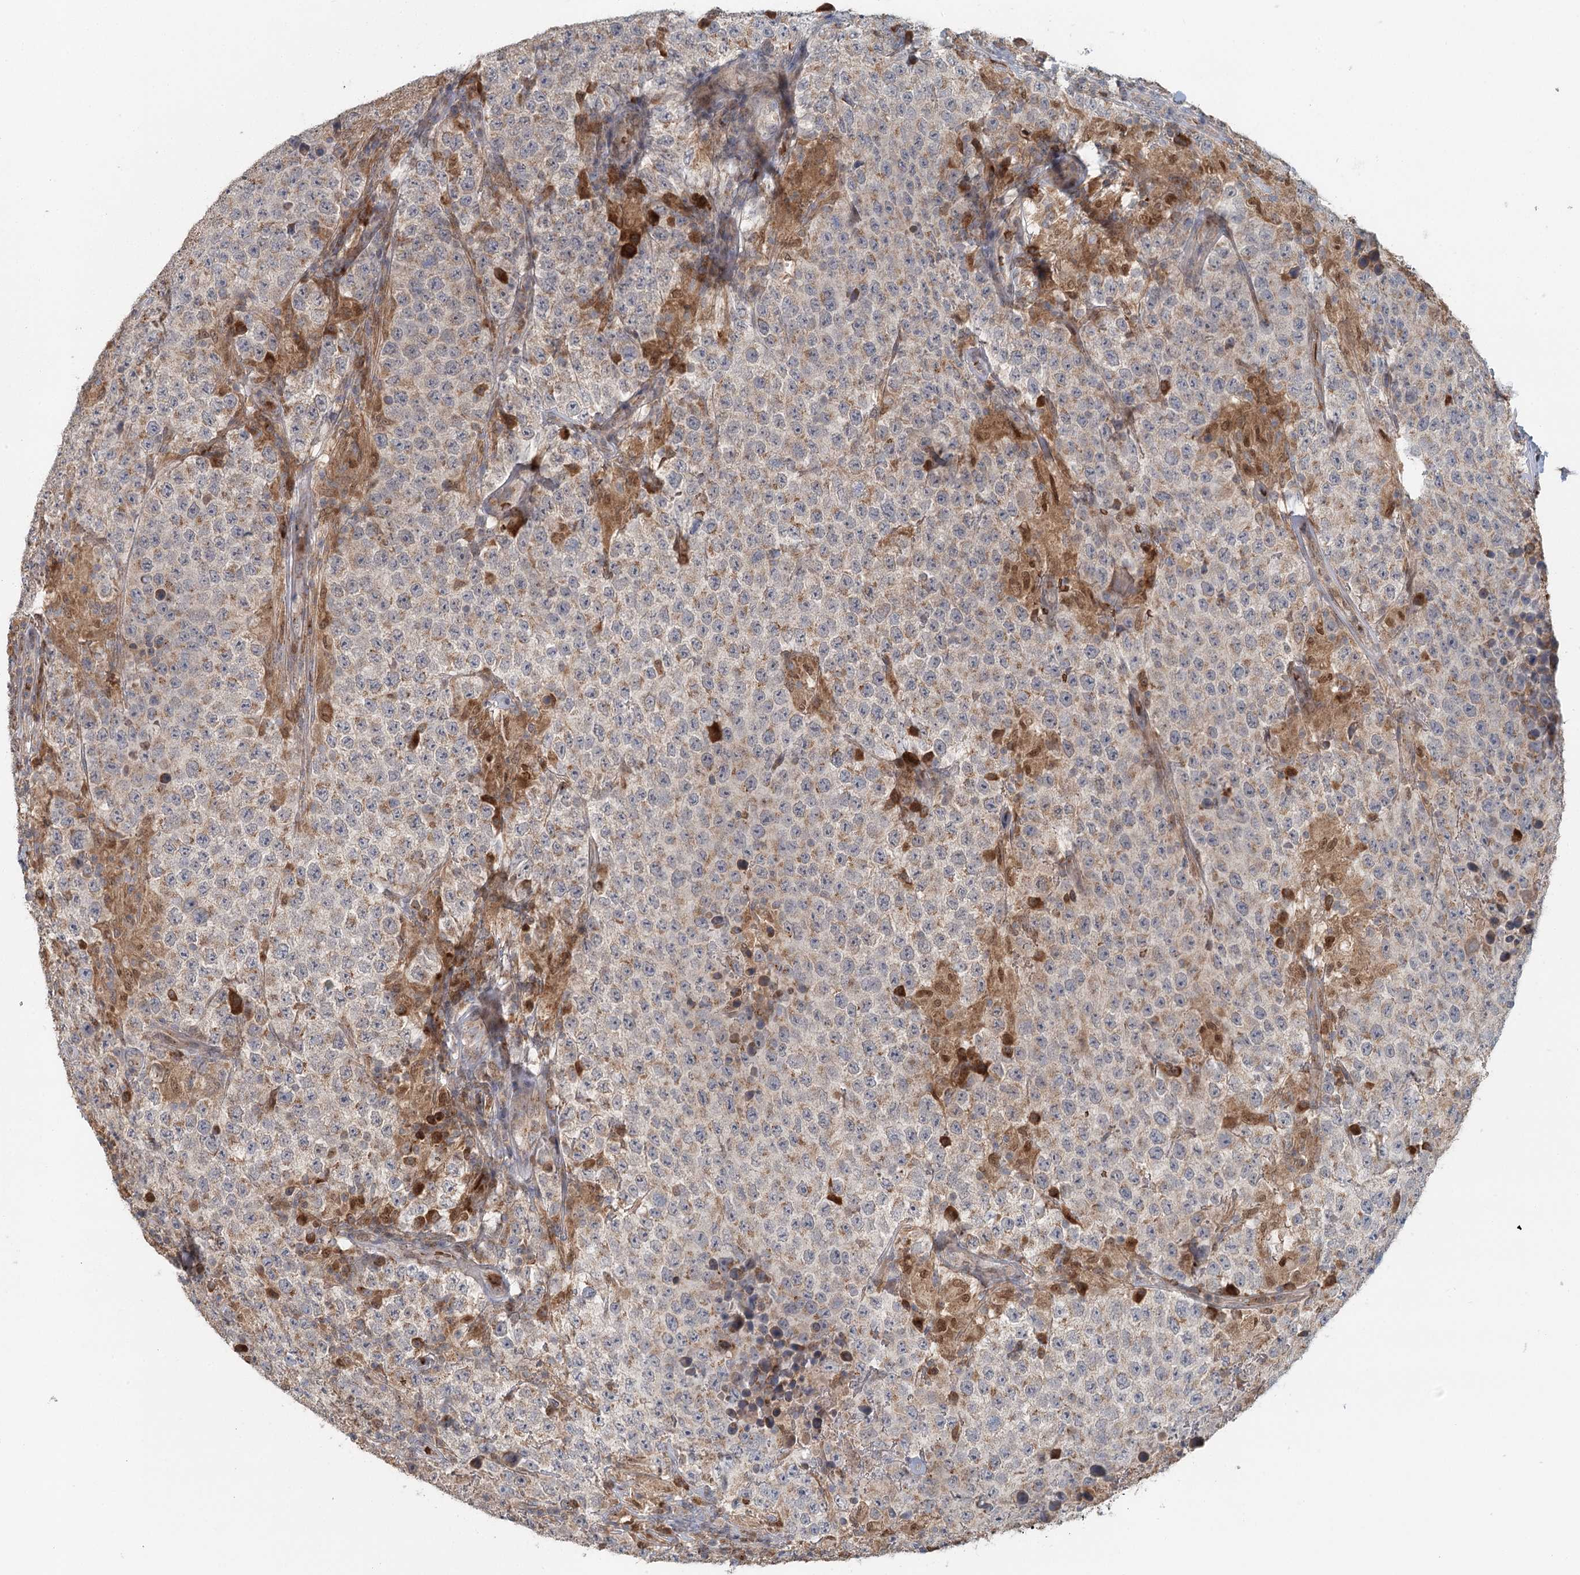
{"staining": {"intensity": "weak", "quantity": ">75%", "location": "cytoplasmic/membranous"}, "tissue": "testis cancer", "cell_type": "Tumor cells", "image_type": "cancer", "snomed": [{"axis": "morphology", "description": "Normal tissue, NOS"}, {"axis": "morphology", "description": "Urothelial carcinoma, High grade"}, {"axis": "morphology", "description": "Seminoma, NOS"}, {"axis": "morphology", "description": "Carcinoma, Embryonal, NOS"}, {"axis": "topography", "description": "Urinary bladder"}, {"axis": "topography", "description": "Testis"}], "caption": "Testis cancer (high-grade urothelial carcinoma) stained with a brown dye exhibits weak cytoplasmic/membranous positive expression in approximately >75% of tumor cells.", "gene": "ADK", "patient": {"sex": "male", "age": 41}}